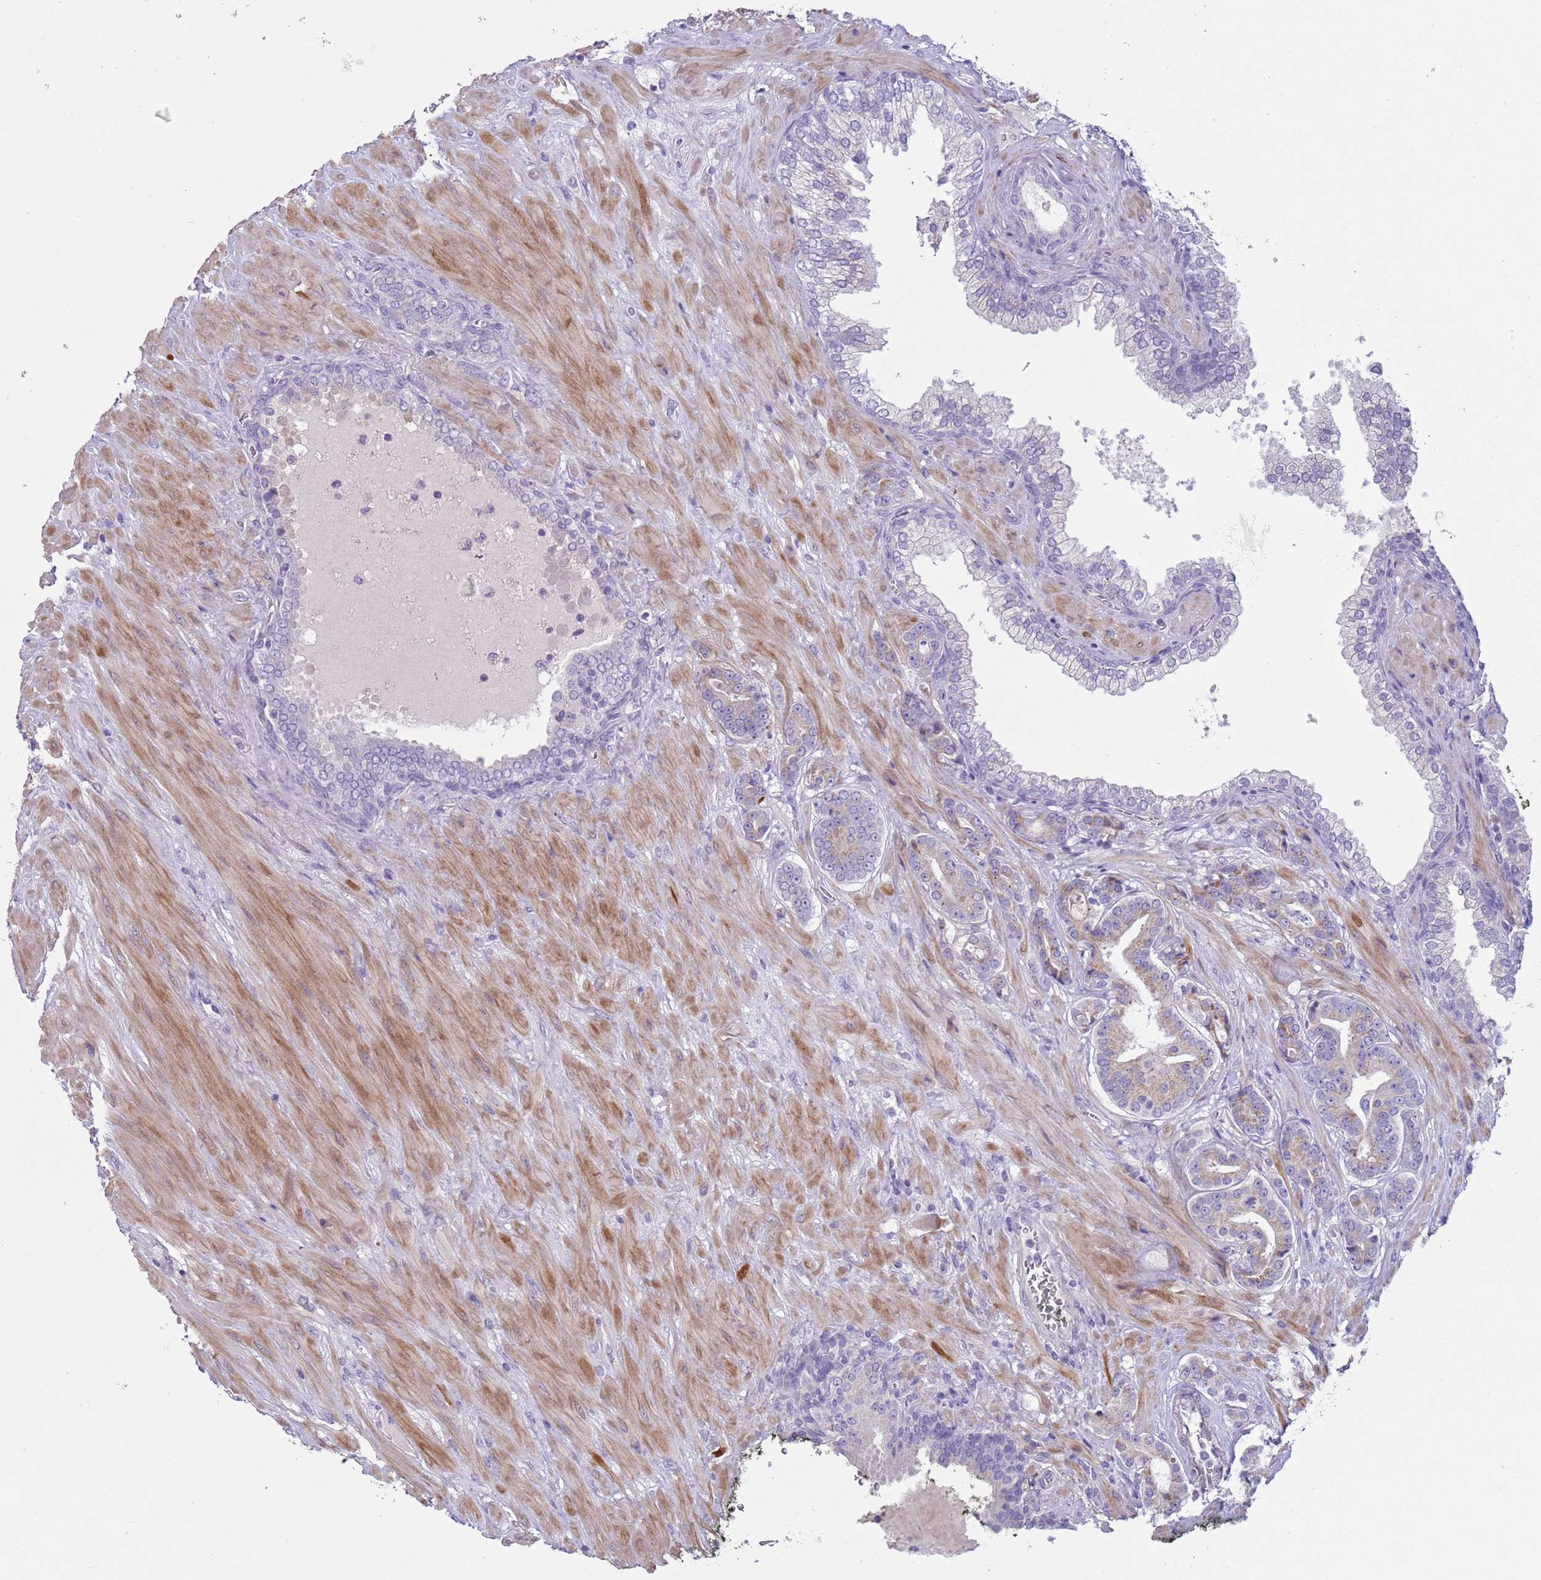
{"staining": {"intensity": "weak", "quantity": "<25%", "location": "cytoplasmic/membranous"}, "tissue": "prostate cancer", "cell_type": "Tumor cells", "image_type": "cancer", "snomed": [{"axis": "morphology", "description": "Adenocarcinoma, High grade"}, {"axis": "topography", "description": "Prostate"}], "caption": "Prostate cancer stained for a protein using immunohistochemistry exhibits no positivity tumor cells.", "gene": "NPAP1", "patient": {"sex": "male", "age": 55}}